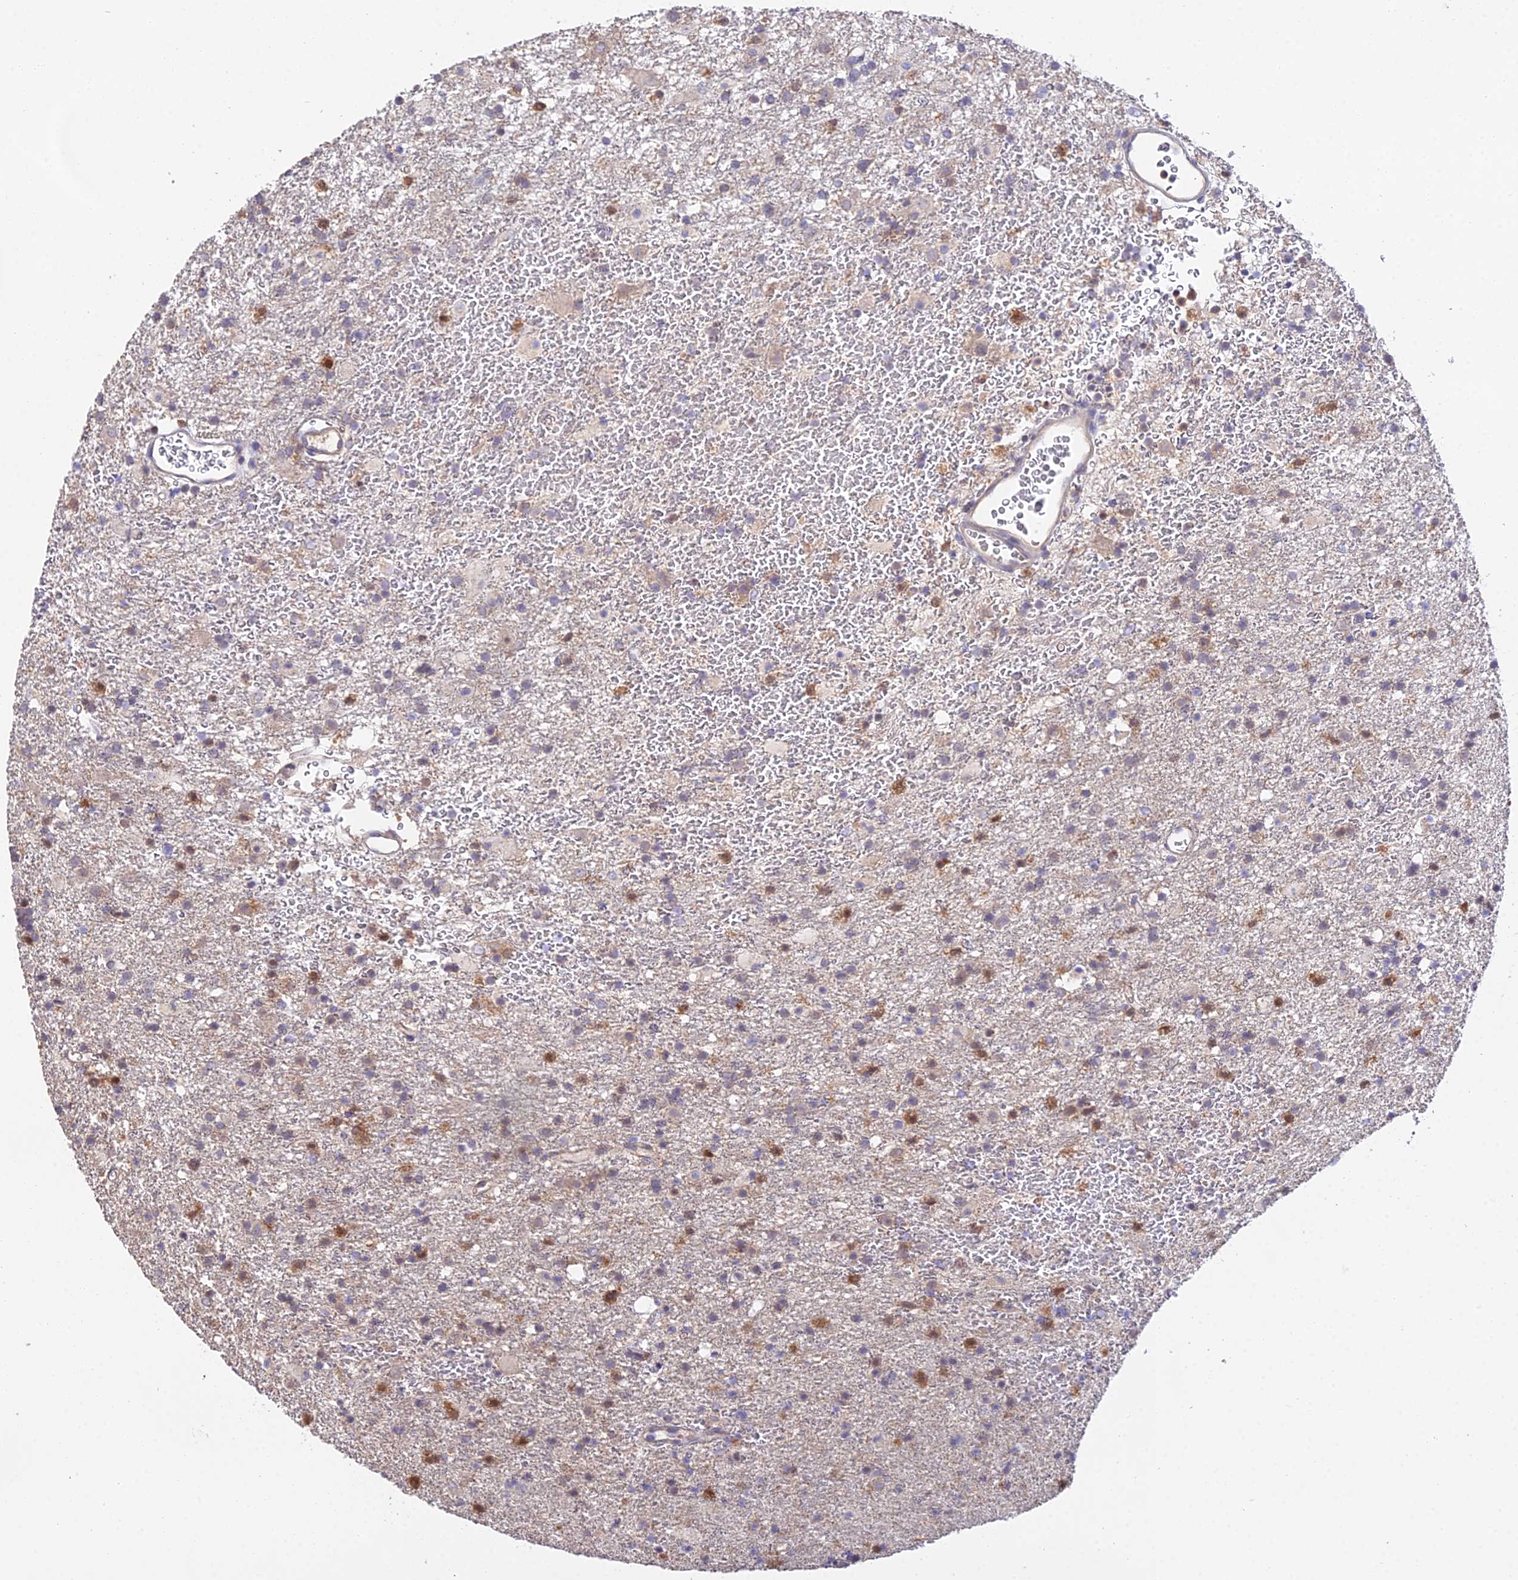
{"staining": {"intensity": "negative", "quantity": "none", "location": "none"}, "tissue": "glioma", "cell_type": "Tumor cells", "image_type": "cancer", "snomed": [{"axis": "morphology", "description": "Glioma, malignant, Low grade"}, {"axis": "topography", "description": "Brain"}], "caption": "Immunohistochemistry (IHC) histopathology image of glioma stained for a protein (brown), which demonstrates no staining in tumor cells.", "gene": "FBP1", "patient": {"sex": "male", "age": 65}}